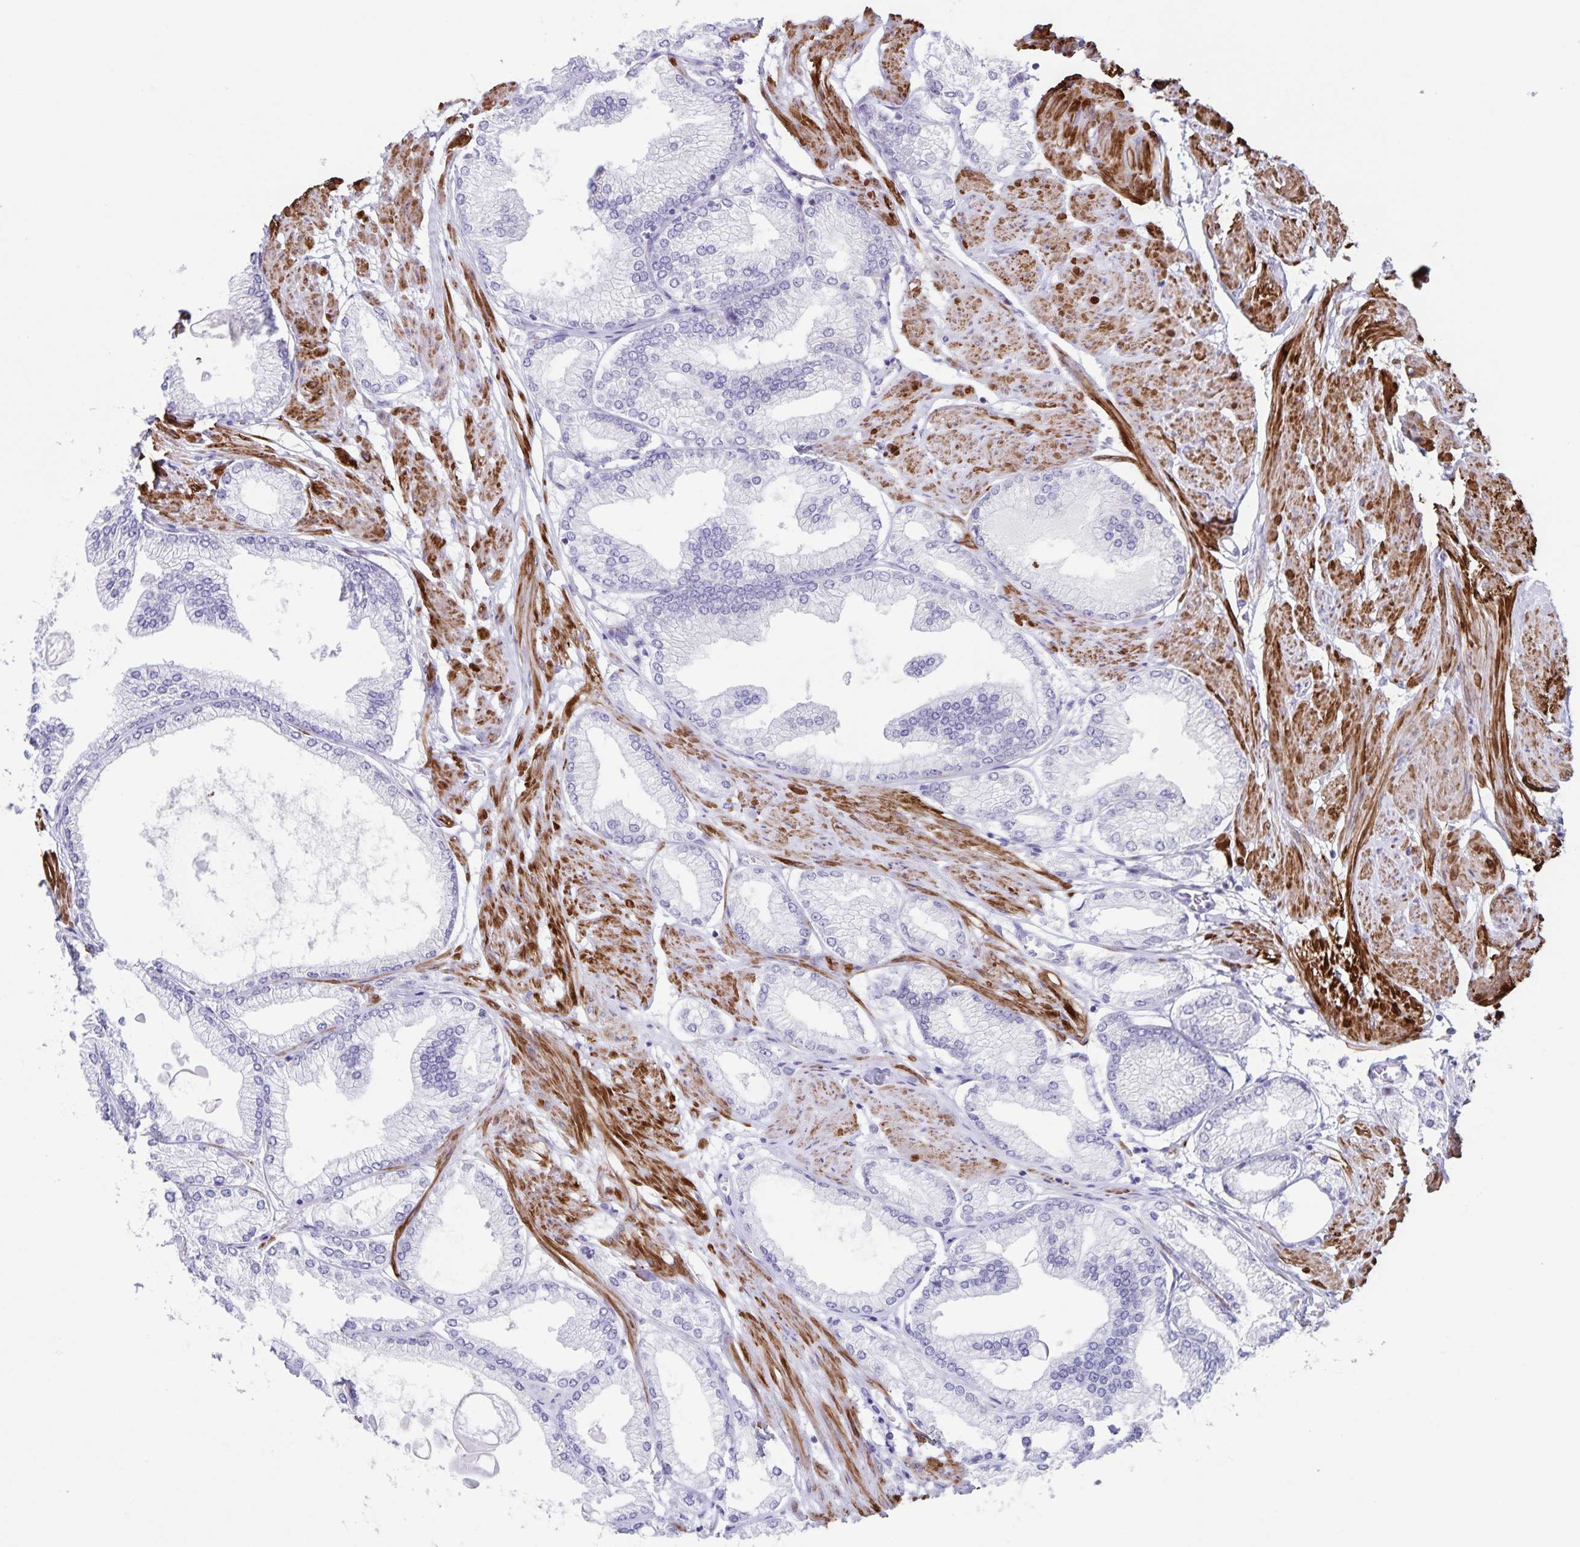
{"staining": {"intensity": "negative", "quantity": "none", "location": "none"}, "tissue": "prostate cancer", "cell_type": "Tumor cells", "image_type": "cancer", "snomed": [{"axis": "morphology", "description": "Adenocarcinoma, High grade"}, {"axis": "topography", "description": "Prostate"}], "caption": "High magnification brightfield microscopy of prostate cancer (adenocarcinoma (high-grade)) stained with DAB (brown) and counterstained with hematoxylin (blue): tumor cells show no significant expression. (DAB (3,3'-diaminobenzidine) IHC visualized using brightfield microscopy, high magnification).", "gene": "SYNM", "patient": {"sex": "male", "age": 68}}